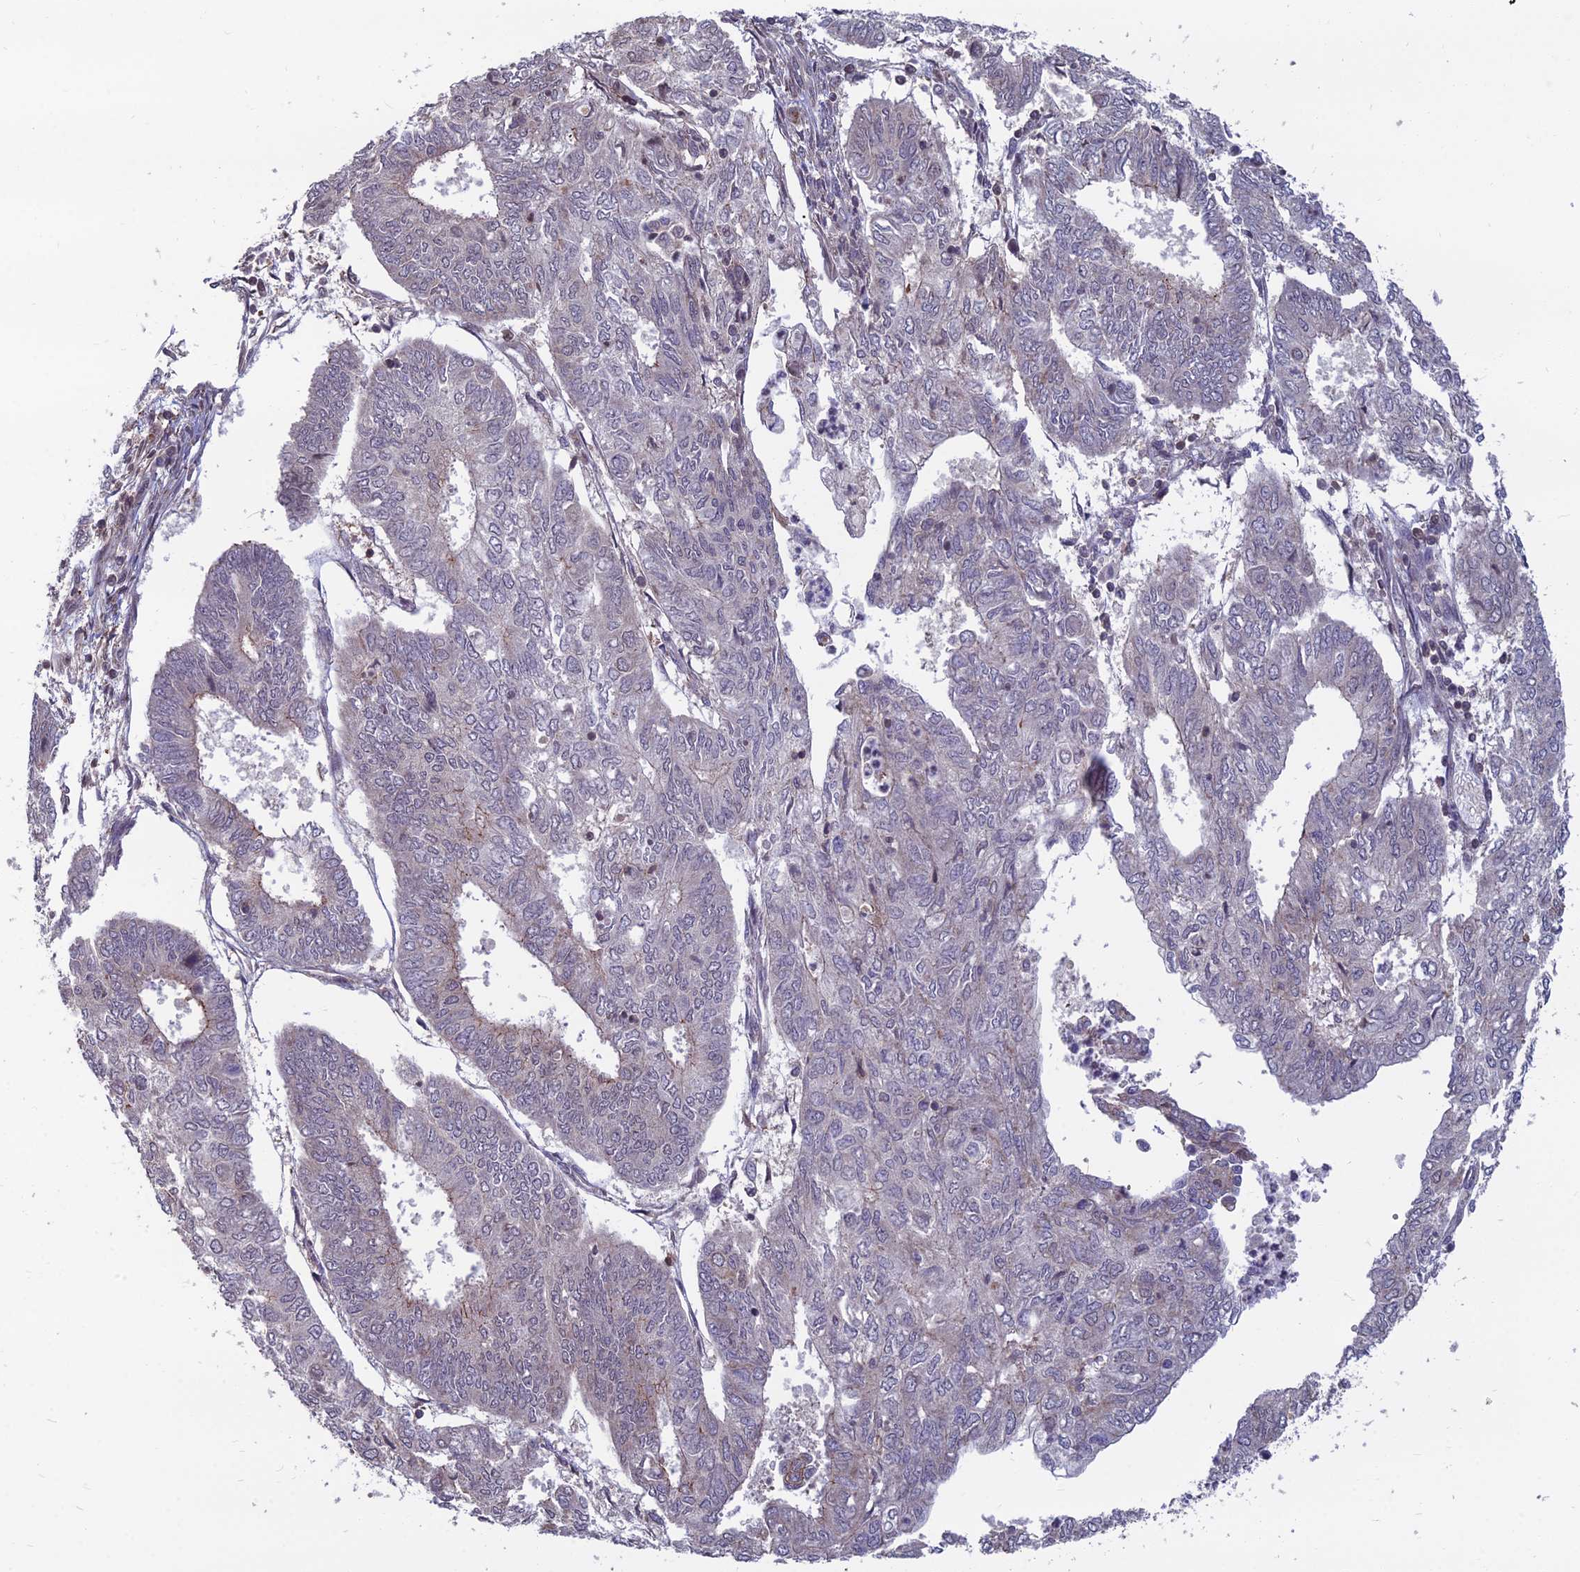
{"staining": {"intensity": "weak", "quantity": "<25%", "location": "nuclear"}, "tissue": "endometrial cancer", "cell_type": "Tumor cells", "image_type": "cancer", "snomed": [{"axis": "morphology", "description": "Adenocarcinoma, NOS"}, {"axis": "topography", "description": "Endometrium"}], "caption": "High magnification brightfield microscopy of endometrial adenocarcinoma stained with DAB (3,3'-diaminobenzidine) (brown) and counterstained with hematoxylin (blue): tumor cells show no significant expression. Nuclei are stained in blue.", "gene": "OPA3", "patient": {"sex": "female", "age": 68}}